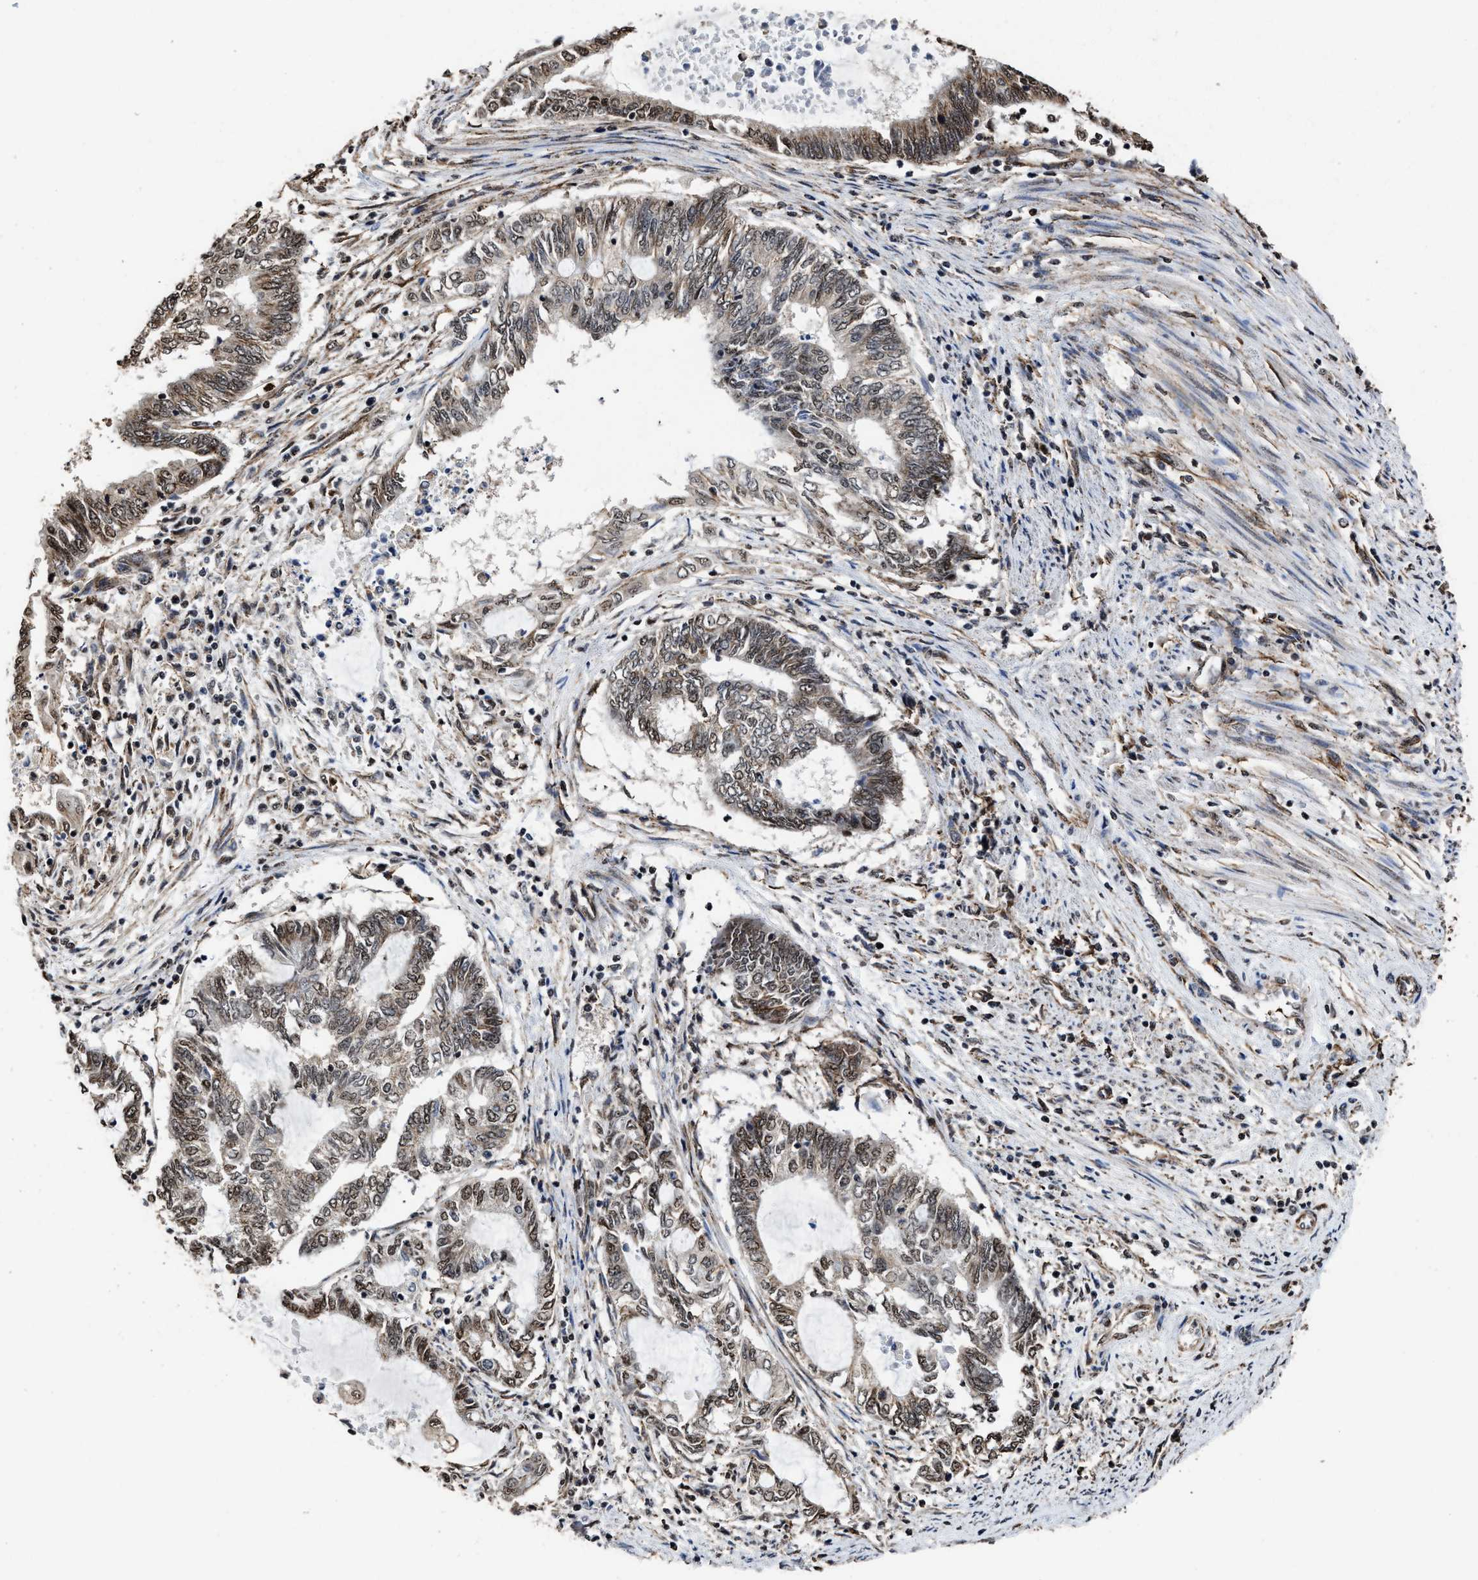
{"staining": {"intensity": "moderate", "quantity": ">75%", "location": "cytoplasmic/membranous,nuclear"}, "tissue": "endometrial cancer", "cell_type": "Tumor cells", "image_type": "cancer", "snomed": [{"axis": "morphology", "description": "Adenocarcinoma, NOS"}, {"axis": "topography", "description": "Uterus"}, {"axis": "topography", "description": "Endometrium"}], "caption": "Protein expression analysis of human endometrial adenocarcinoma reveals moderate cytoplasmic/membranous and nuclear positivity in about >75% of tumor cells.", "gene": "SEPTIN2", "patient": {"sex": "female", "age": 70}}